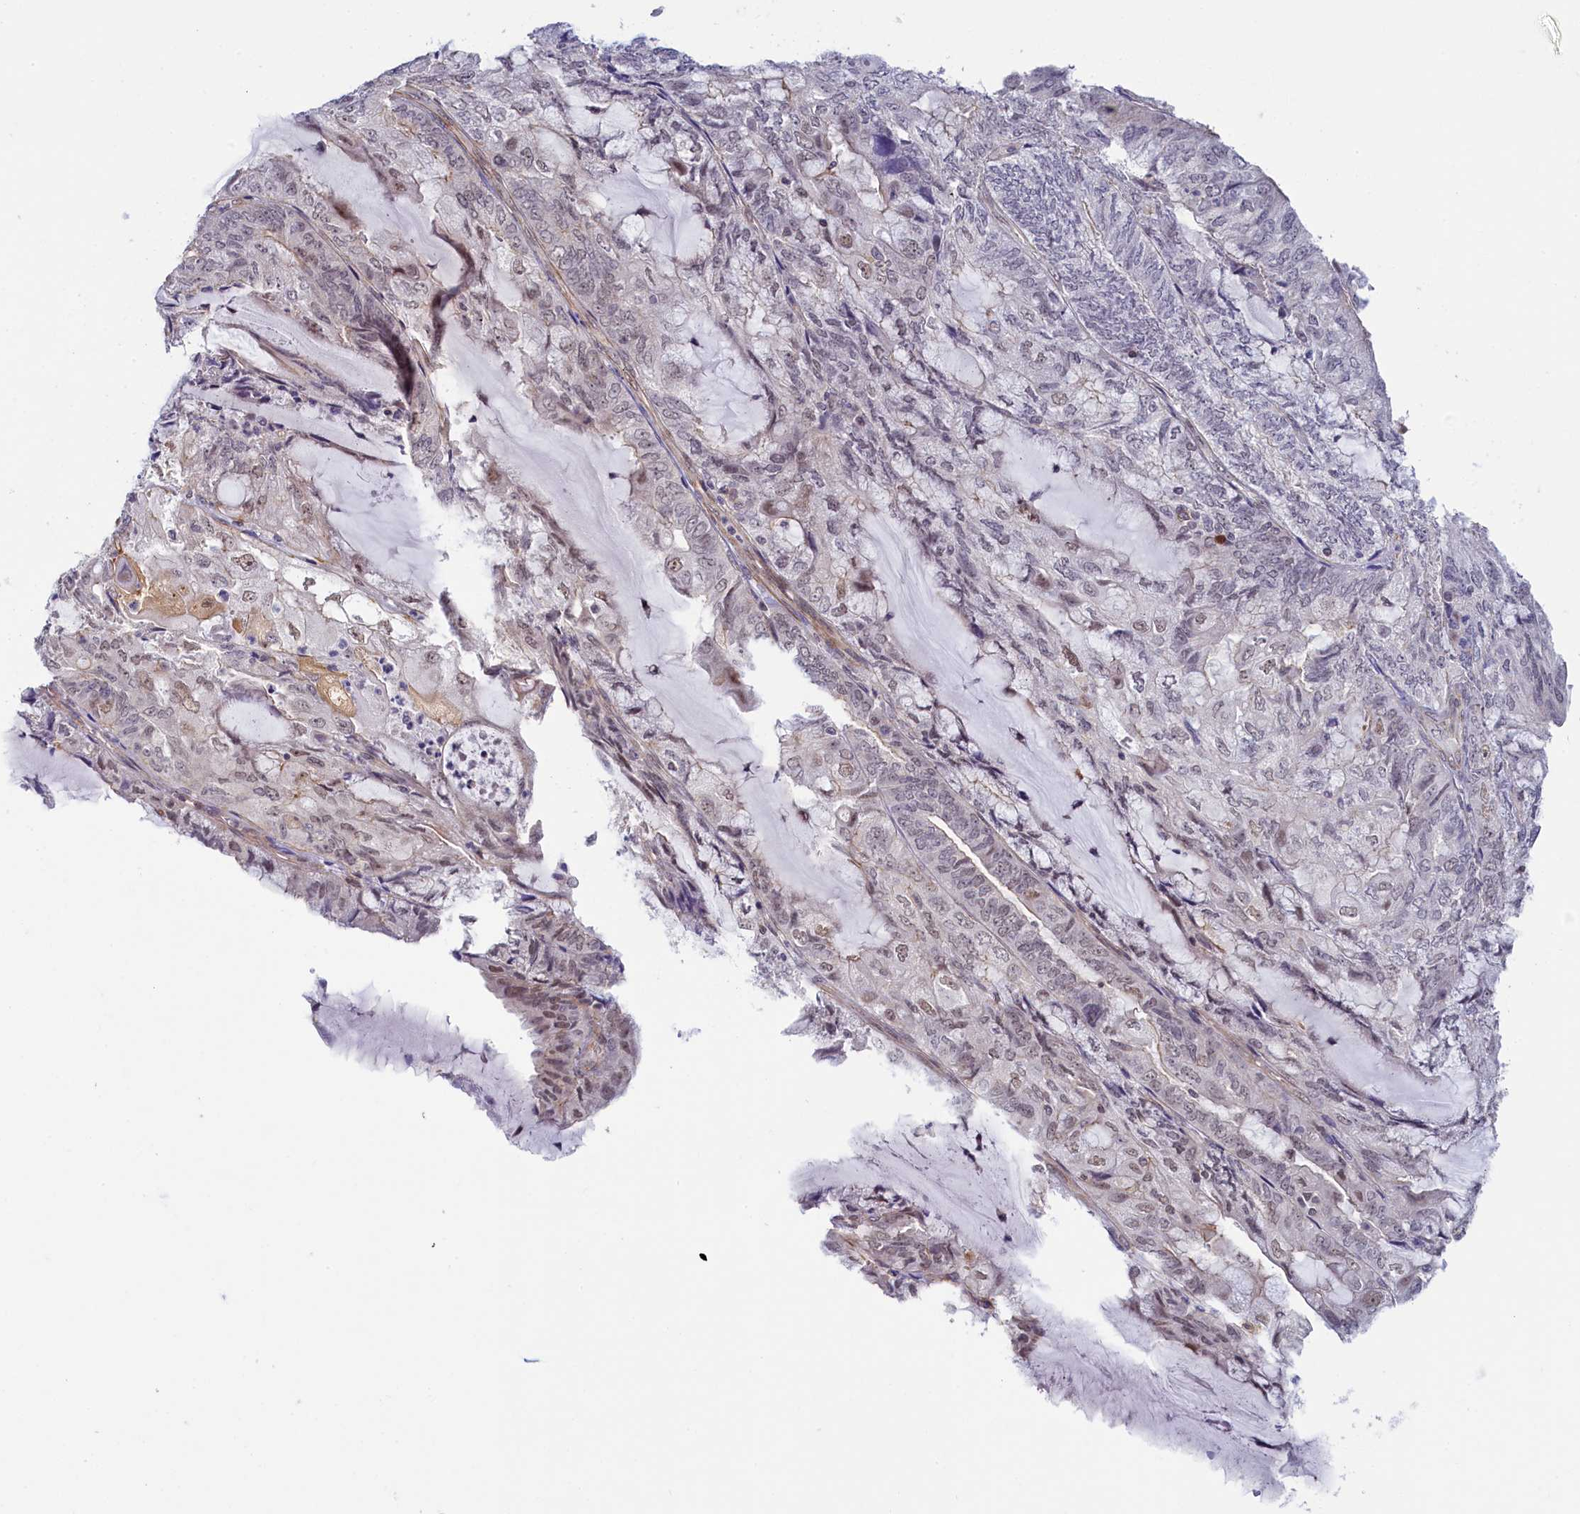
{"staining": {"intensity": "moderate", "quantity": "<25%", "location": "nuclear"}, "tissue": "endometrial cancer", "cell_type": "Tumor cells", "image_type": "cancer", "snomed": [{"axis": "morphology", "description": "Adenocarcinoma, NOS"}, {"axis": "topography", "description": "Endometrium"}], "caption": "Immunohistochemistry (IHC) (DAB (3,3'-diaminobenzidine)) staining of endometrial cancer (adenocarcinoma) reveals moderate nuclear protein positivity in approximately <25% of tumor cells. The staining is performed using DAB brown chromogen to label protein expression. The nuclei are counter-stained blue using hematoxylin.", "gene": "INTS14", "patient": {"sex": "female", "age": 81}}